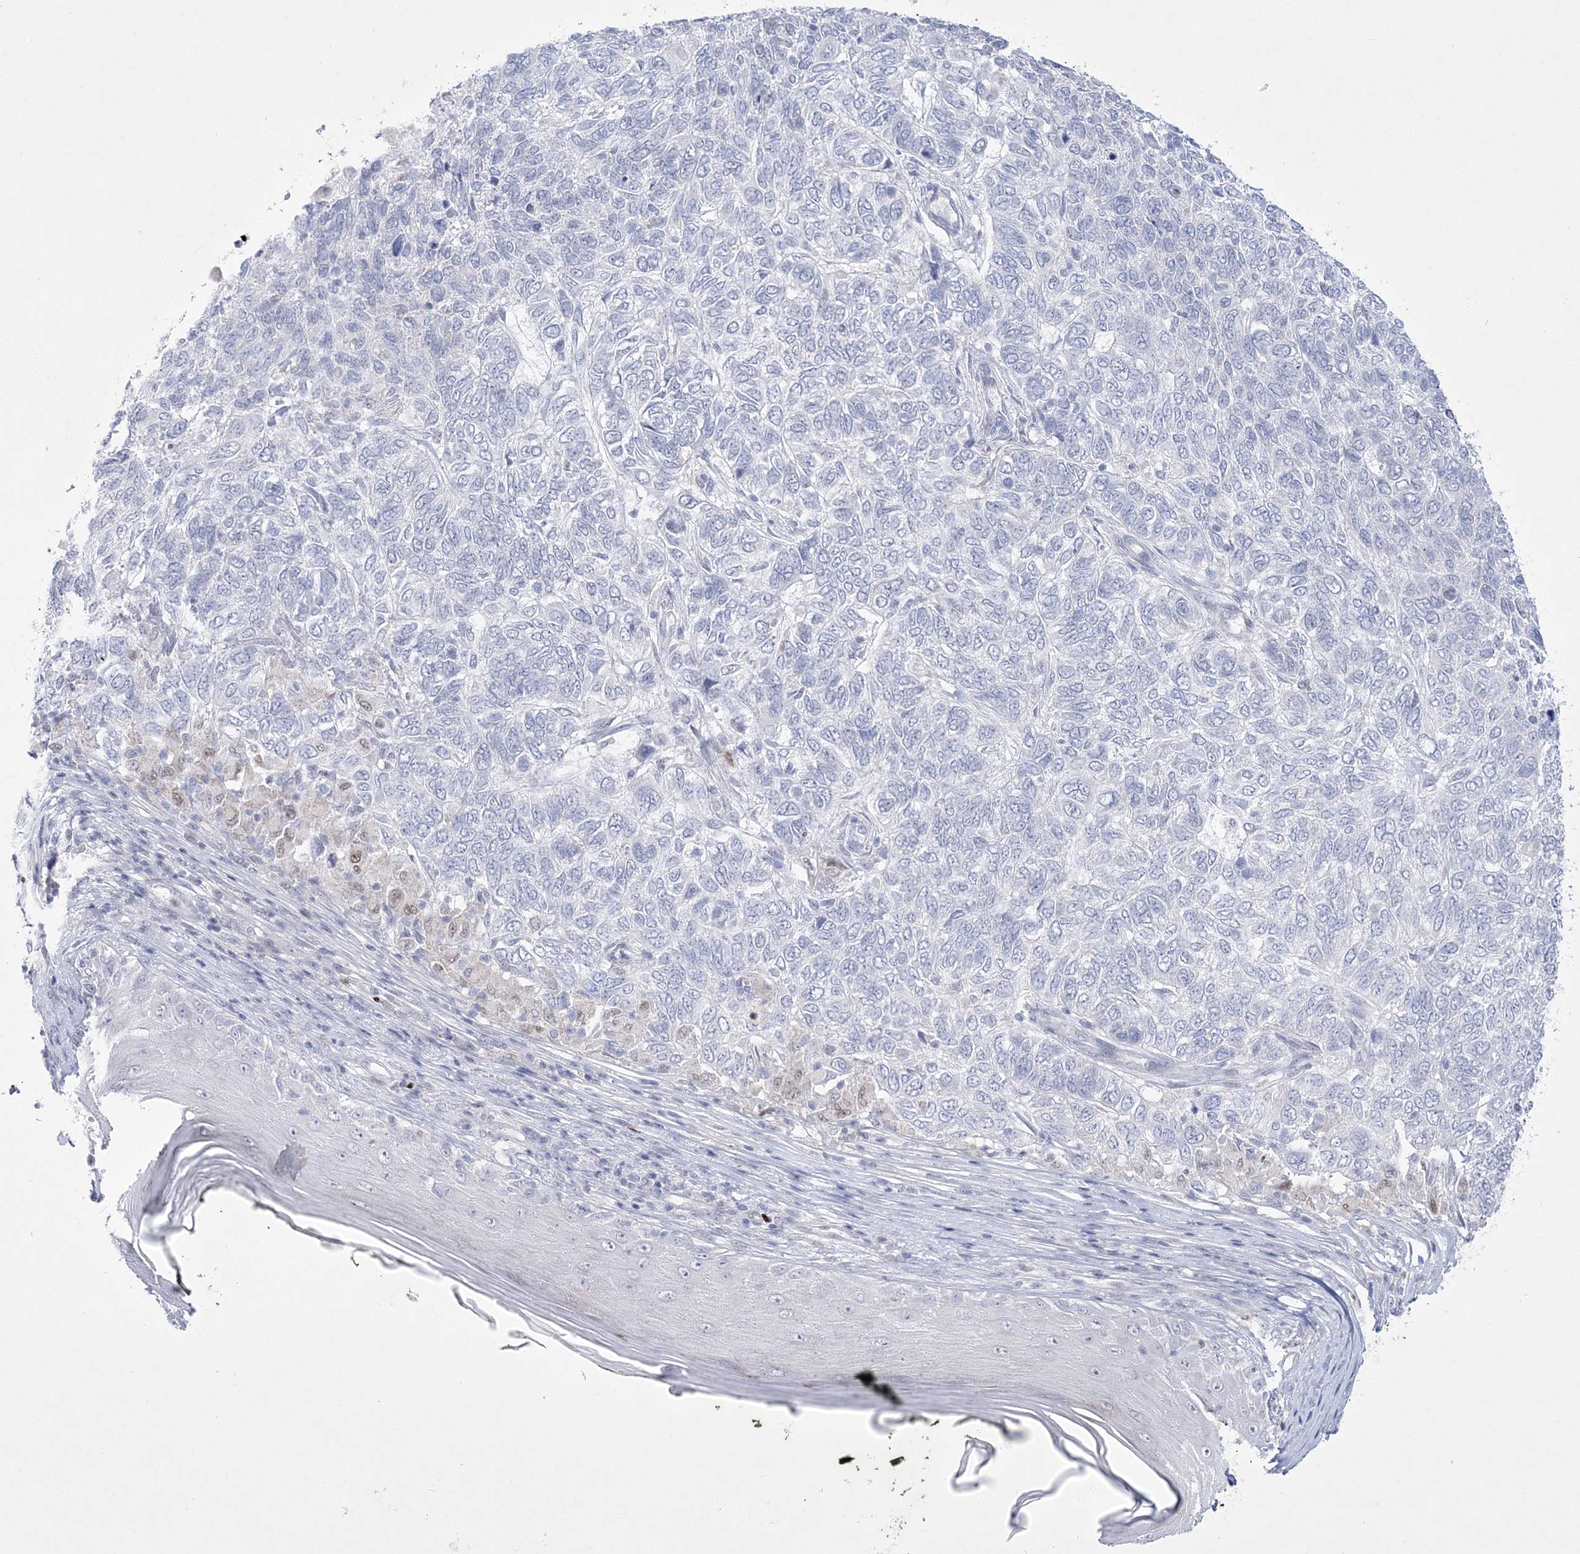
{"staining": {"intensity": "negative", "quantity": "none", "location": "none"}, "tissue": "skin cancer", "cell_type": "Tumor cells", "image_type": "cancer", "snomed": [{"axis": "morphology", "description": "Basal cell carcinoma"}, {"axis": "topography", "description": "Skin"}], "caption": "The immunohistochemistry (IHC) photomicrograph has no significant expression in tumor cells of basal cell carcinoma (skin) tissue.", "gene": "WDR27", "patient": {"sex": "female", "age": 65}}